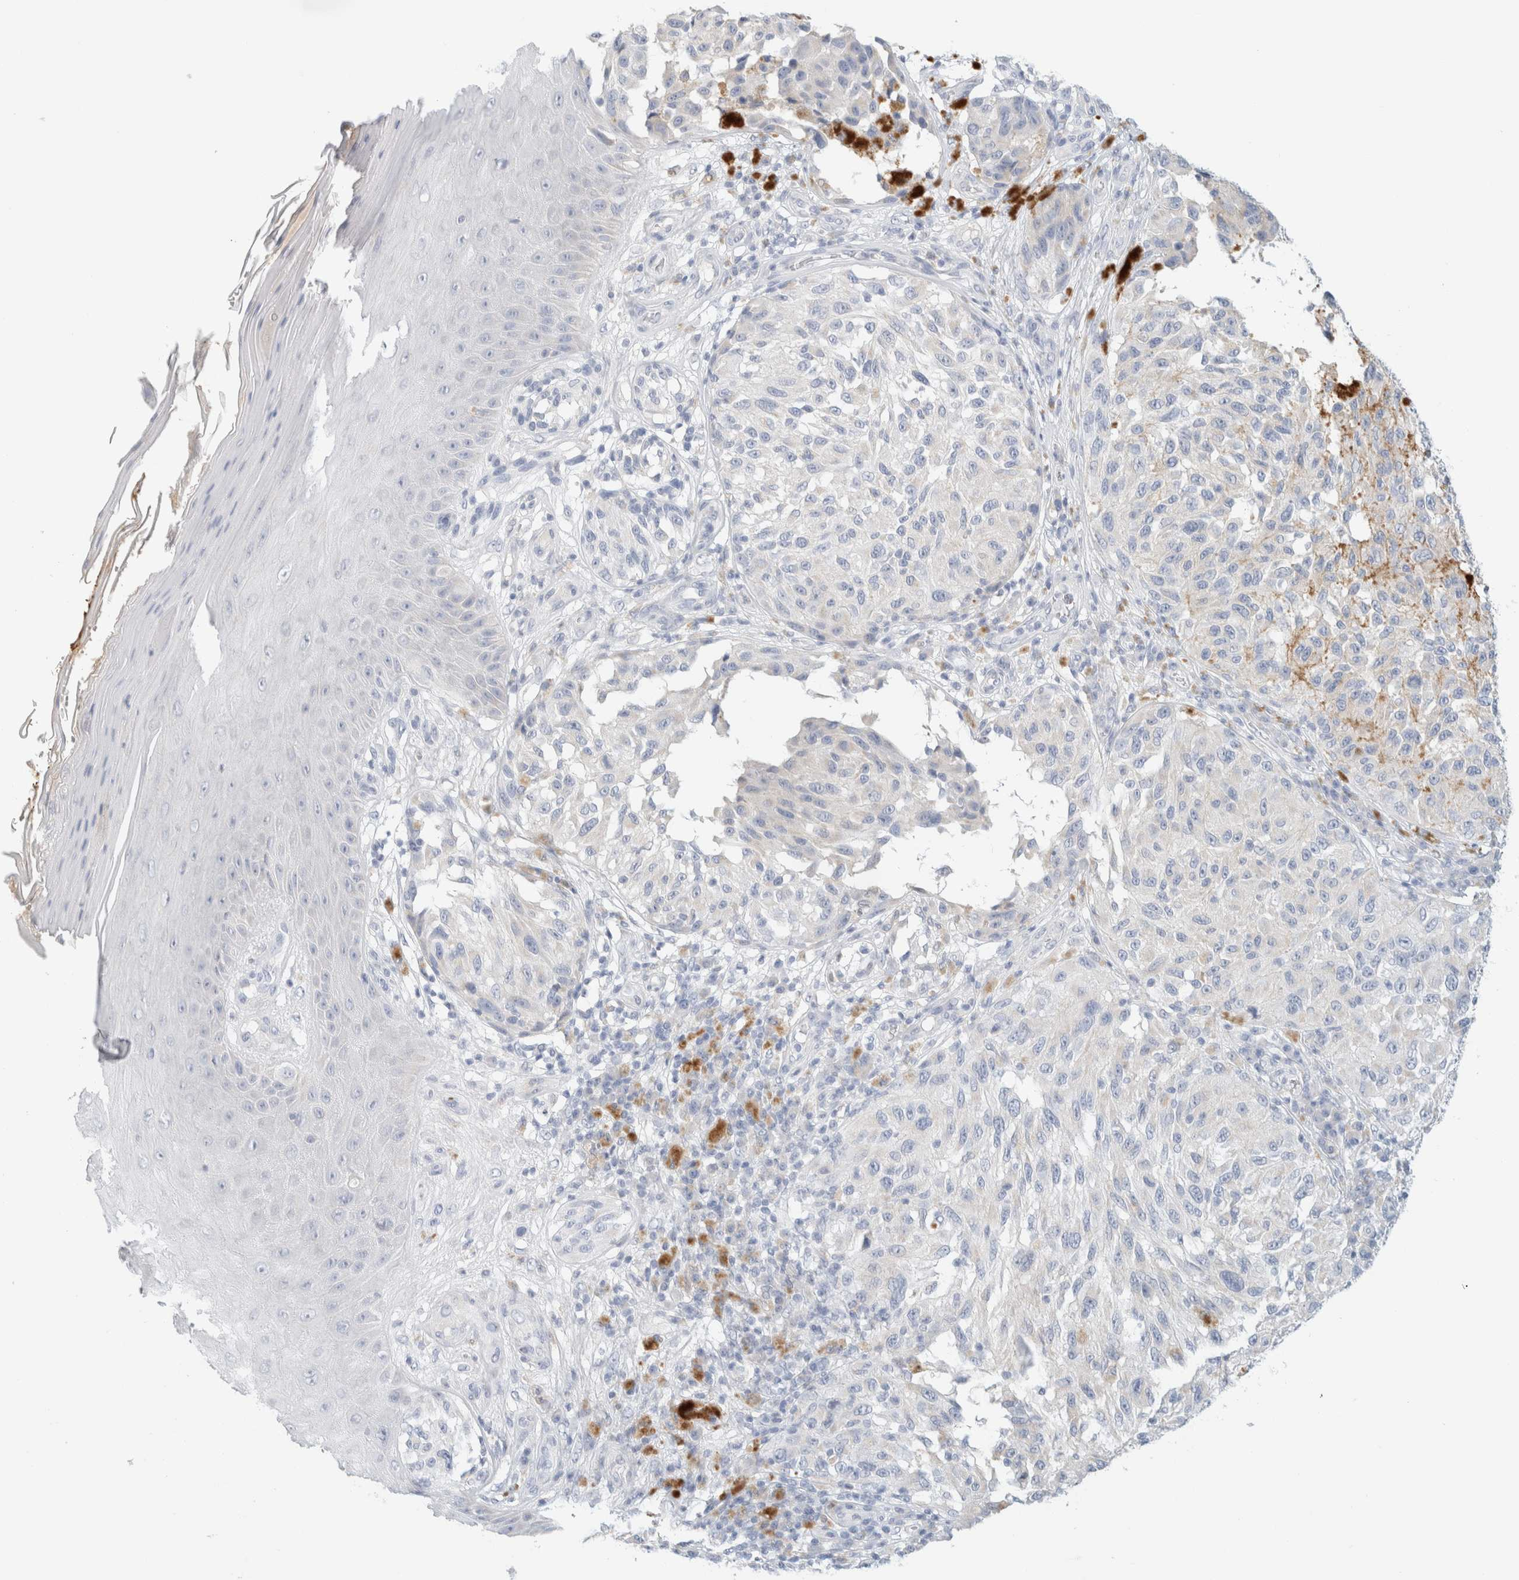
{"staining": {"intensity": "negative", "quantity": "none", "location": "none"}, "tissue": "melanoma", "cell_type": "Tumor cells", "image_type": "cancer", "snomed": [{"axis": "morphology", "description": "Malignant melanoma, NOS"}, {"axis": "topography", "description": "Skin"}], "caption": "Tumor cells are negative for brown protein staining in malignant melanoma. (DAB (3,3'-diaminobenzidine) IHC, high magnification).", "gene": "HEXD", "patient": {"sex": "female", "age": 73}}